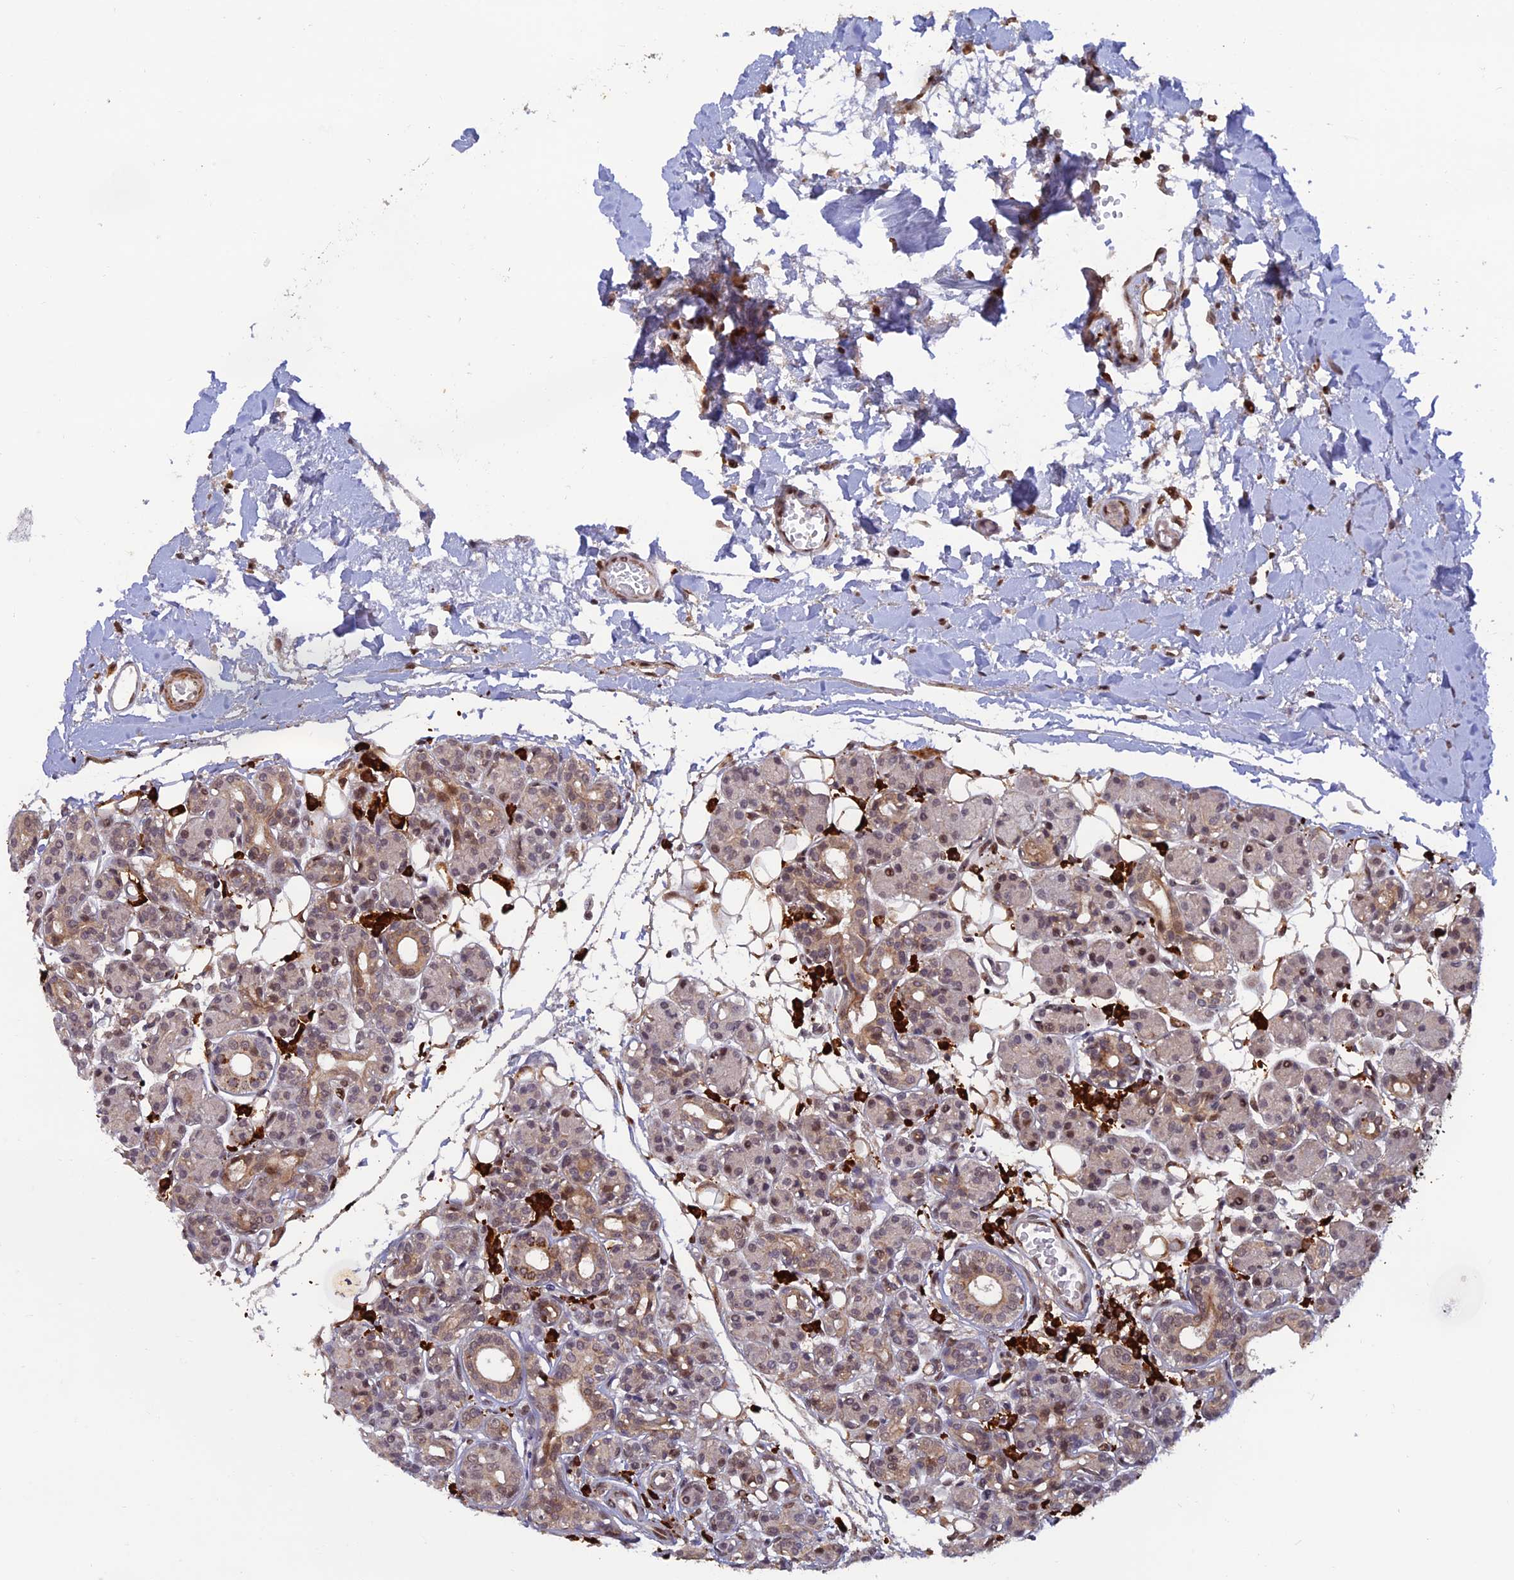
{"staining": {"intensity": "weak", "quantity": "<25%", "location": "cytoplasmic/membranous,nuclear"}, "tissue": "head and neck cancer", "cell_type": "Tumor cells", "image_type": "cancer", "snomed": [{"axis": "morphology", "description": "Adenocarcinoma, NOS"}, {"axis": "morphology", "description": "Adenocarcinoma, metastatic, NOS"}, {"axis": "topography", "description": "Head-Neck"}], "caption": "A high-resolution micrograph shows IHC staining of head and neck cancer, which reveals no significant staining in tumor cells.", "gene": "ZNF565", "patient": {"sex": "male", "age": 75}}